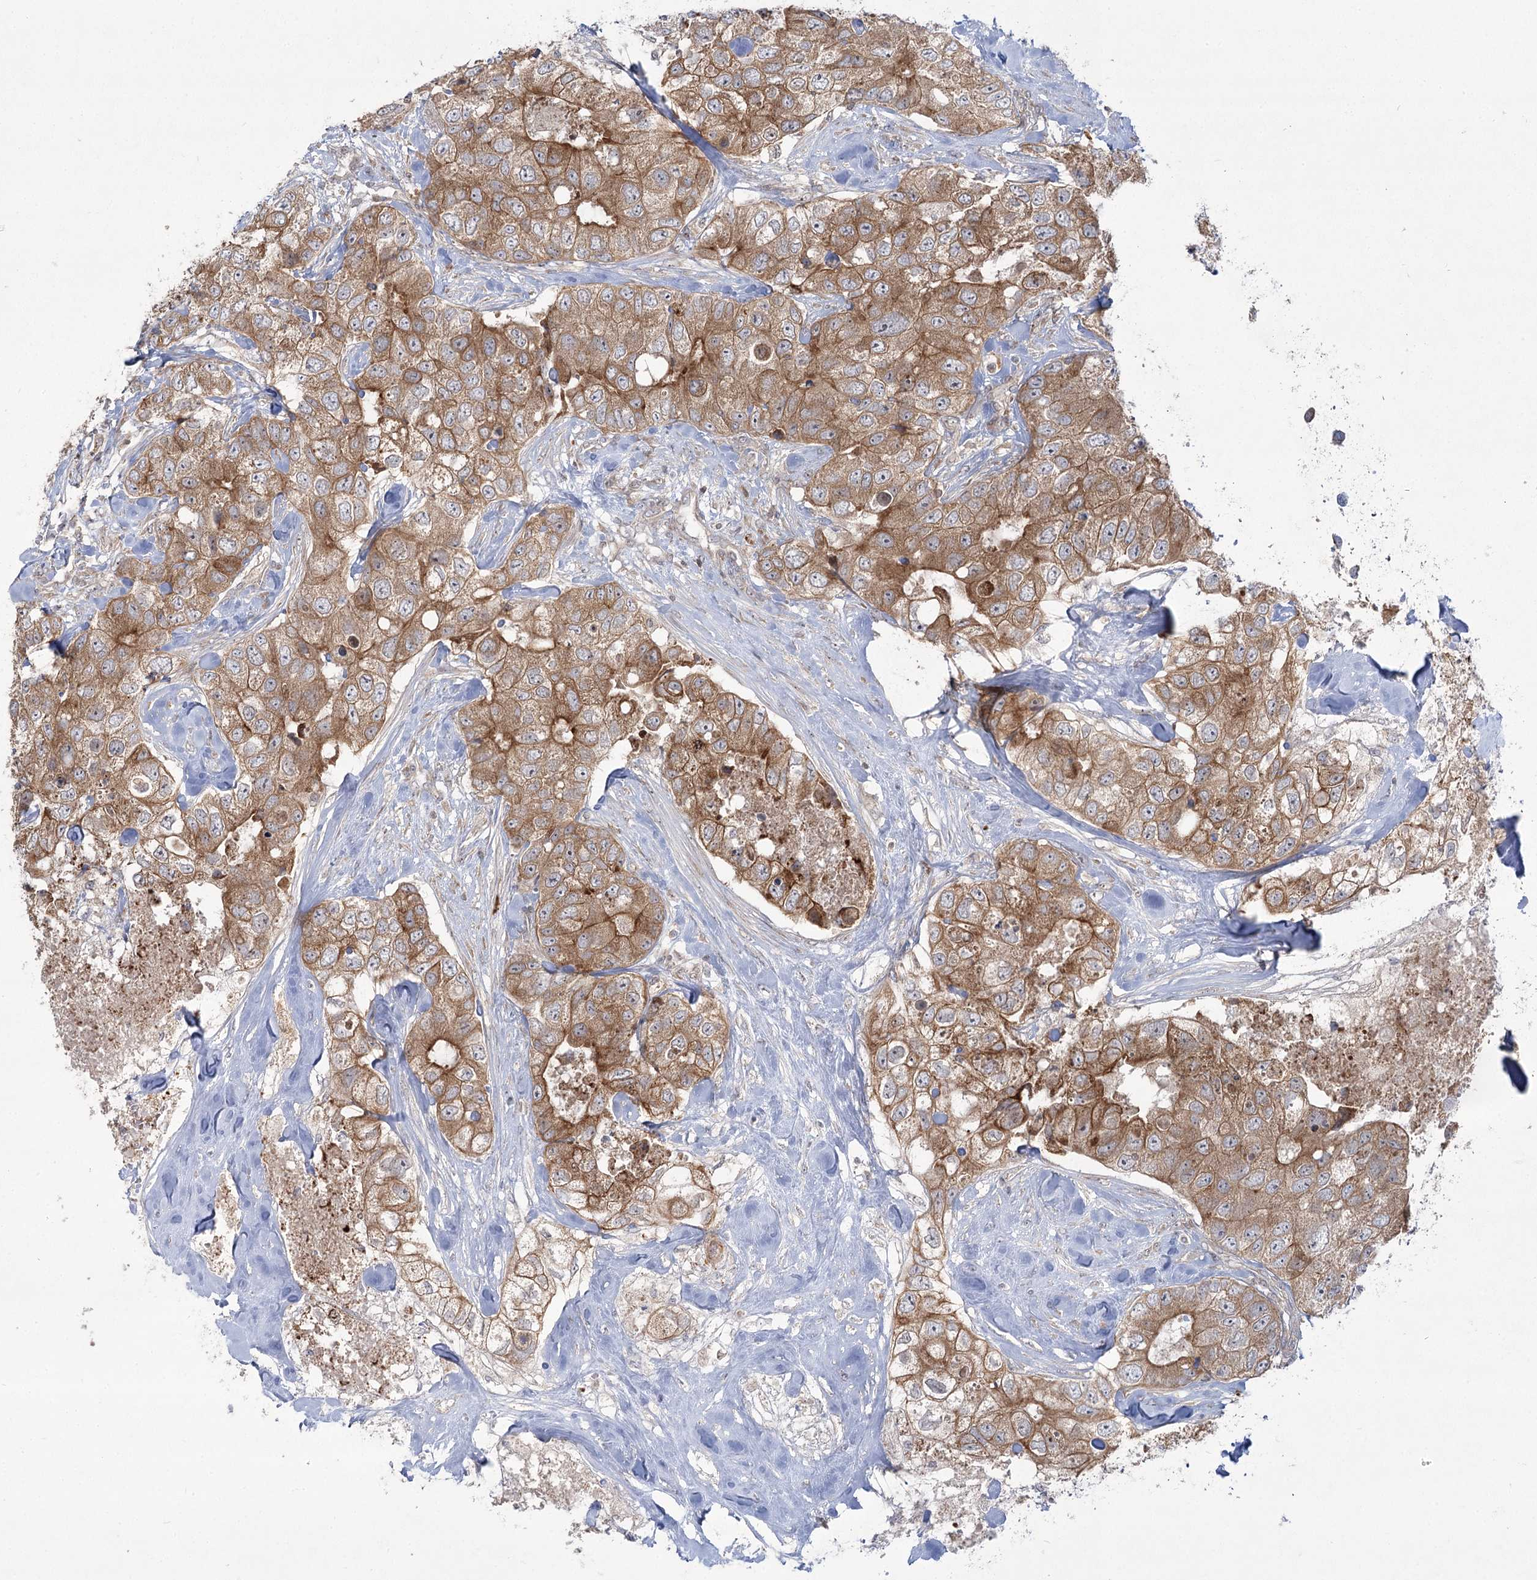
{"staining": {"intensity": "moderate", "quantity": ">75%", "location": "cytoplasmic/membranous"}, "tissue": "breast cancer", "cell_type": "Tumor cells", "image_type": "cancer", "snomed": [{"axis": "morphology", "description": "Duct carcinoma"}, {"axis": "topography", "description": "Breast"}], "caption": "DAB (3,3'-diaminobenzidine) immunohistochemical staining of breast infiltrating ductal carcinoma displays moderate cytoplasmic/membranous protein positivity in about >75% of tumor cells.", "gene": "SYTL1", "patient": {"sex": "female", "age": 62}}